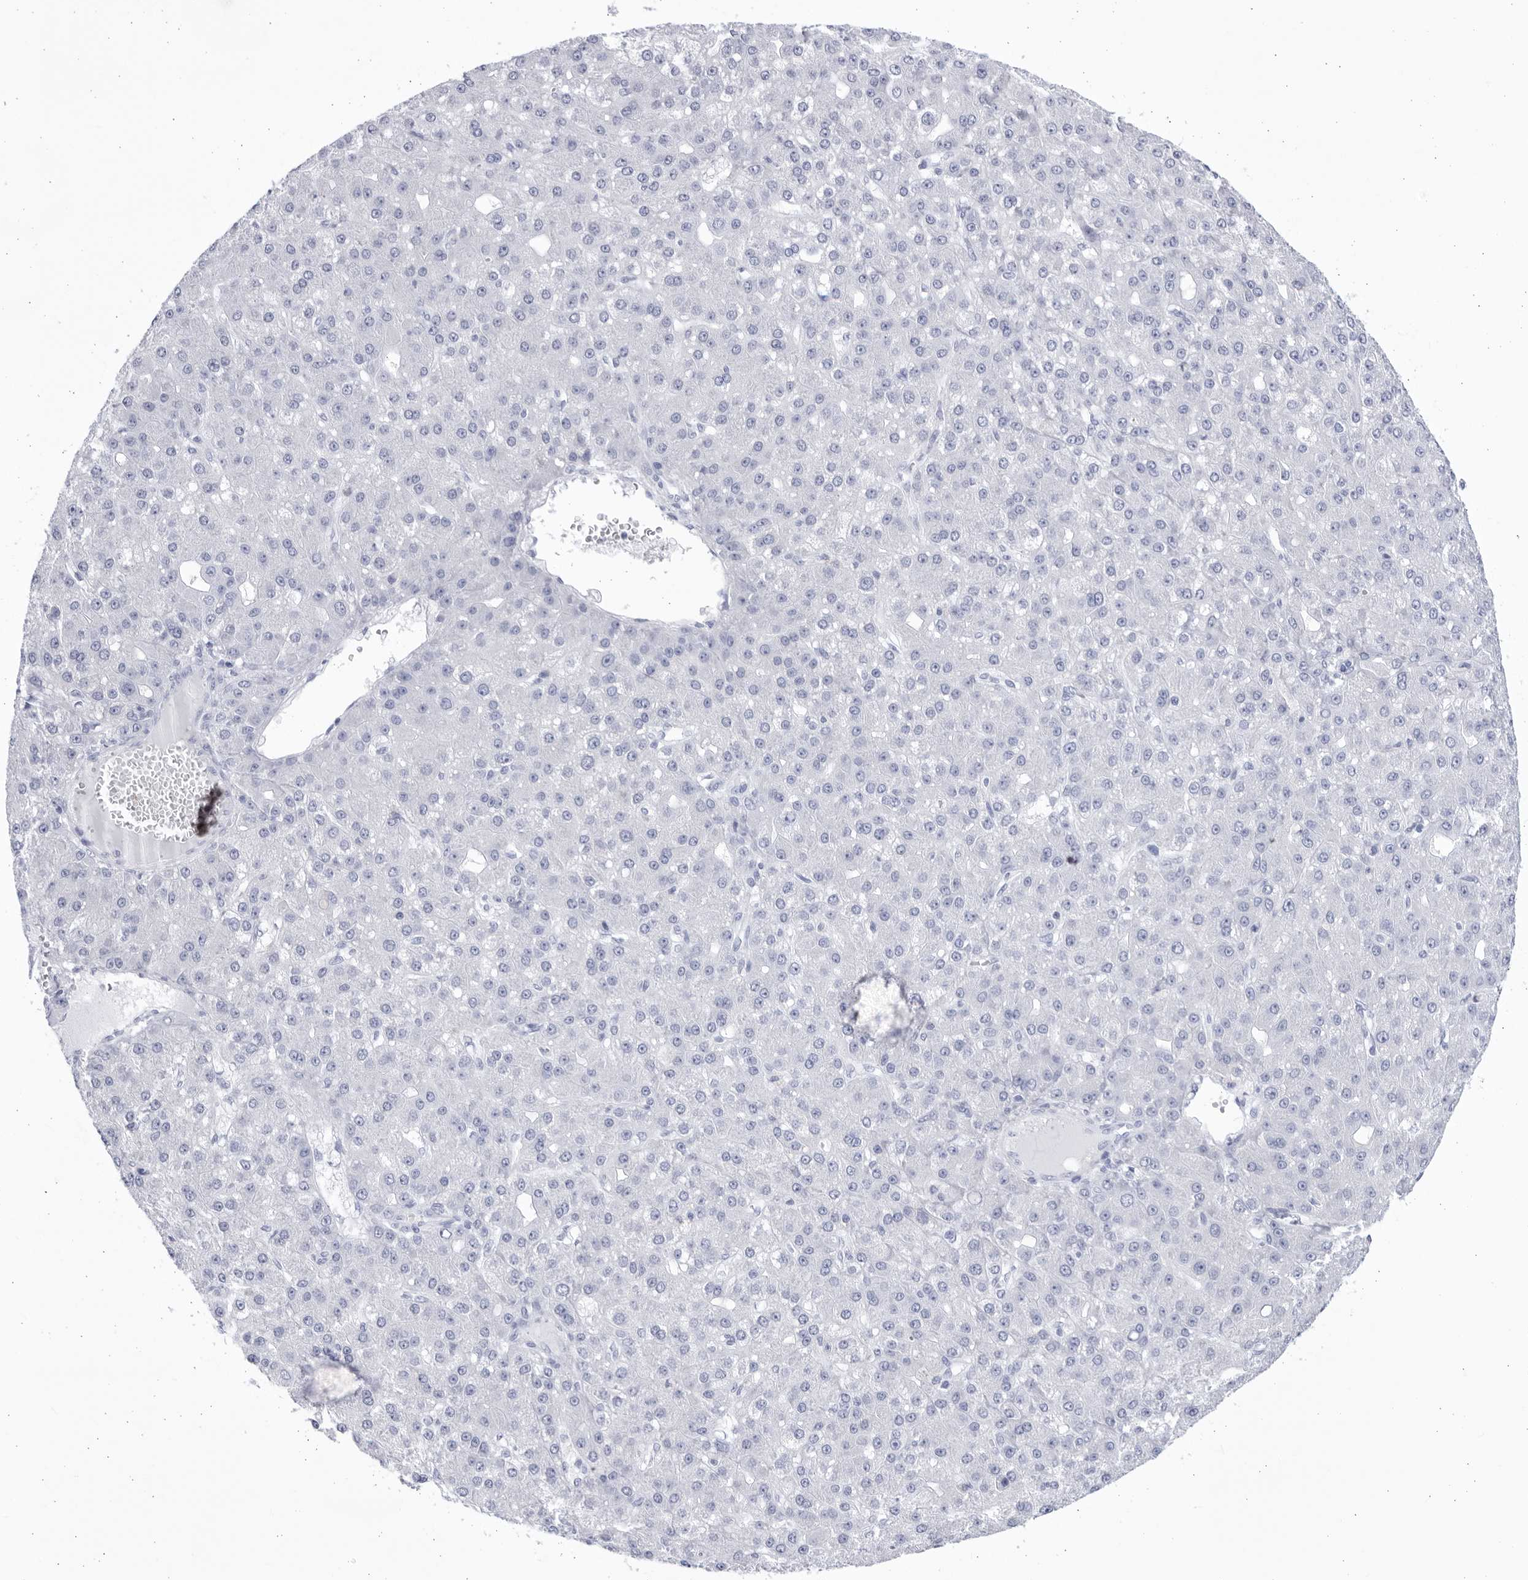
{"staining": {"intensity": "negative", "quantity": "none", "location": "none"}, "tissue": "liver cancer", "cell_type": "Tumor cells", "image_type": "cancer", "snomed": [{"axis": "morphology", "description": "Carcinoma, Hepatocellular, NOS"}, {"axis": "topography", "description": "Liver"}], "caption": "Immunohistochemistry (IHC) histopathology image of liver hepatocellular carcinoma stained for a protein (brown), which displays no positivity in tumor cells.", "gene": "CCDC181", "patient": {"sex": "male", "age": 67}}